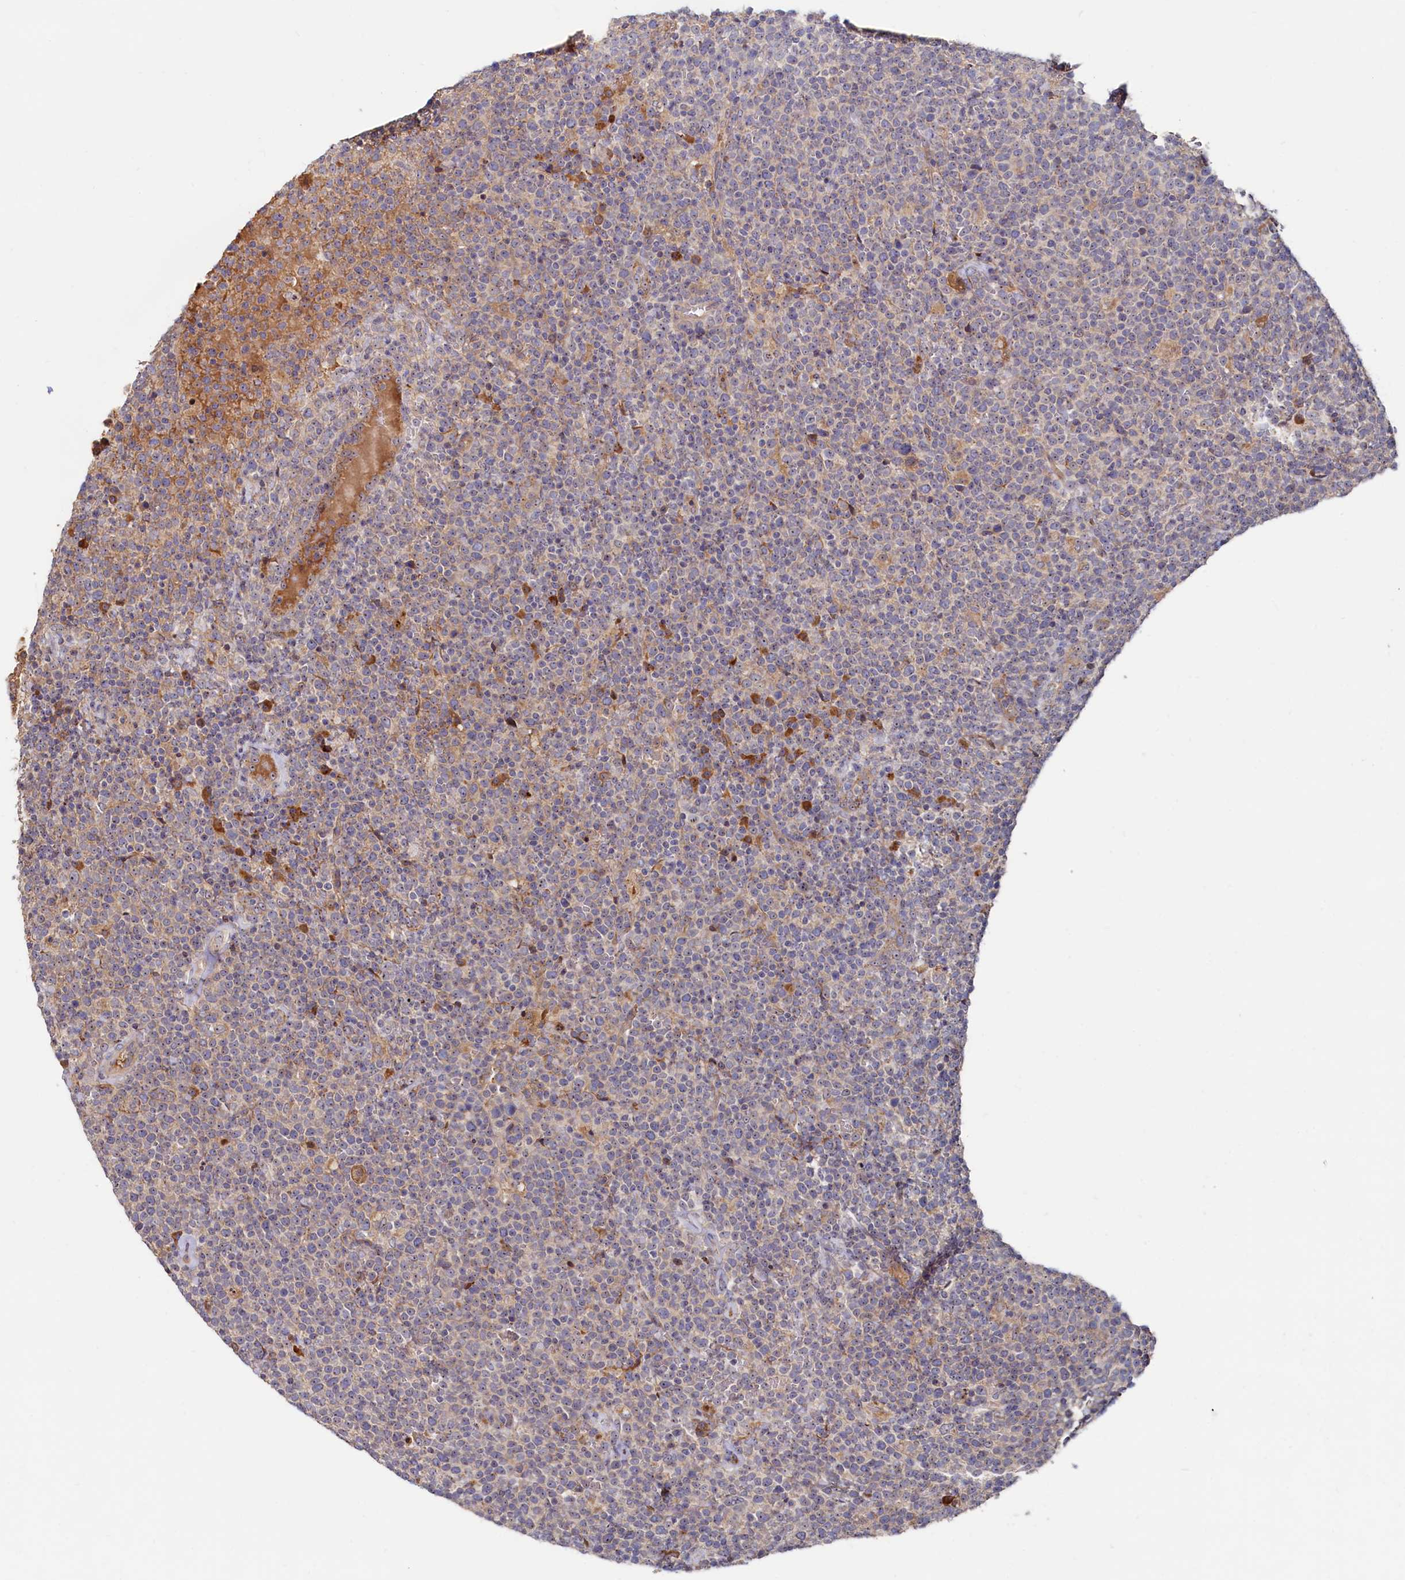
{"staining": {"intensity": "negative", "quantity": "none", "location": "none"}, "tissue": "lymphoma", "cell_type": "Tumor cells", "image_type": "cancer", "snomed": [{"axis": "morphology", "description": "Malignant lymphoma, non-Hodgkin's type, High grade"}, {"axis": "topography", "description": "Lymph node"}], "caption": "High-grade malignant lymphoma, non-Hodgkin's type stained for a protein using IHC reveals no staining tumor cells.", "gene": "RGS7BP", "patient": {"sex": "male", "age": 61}}